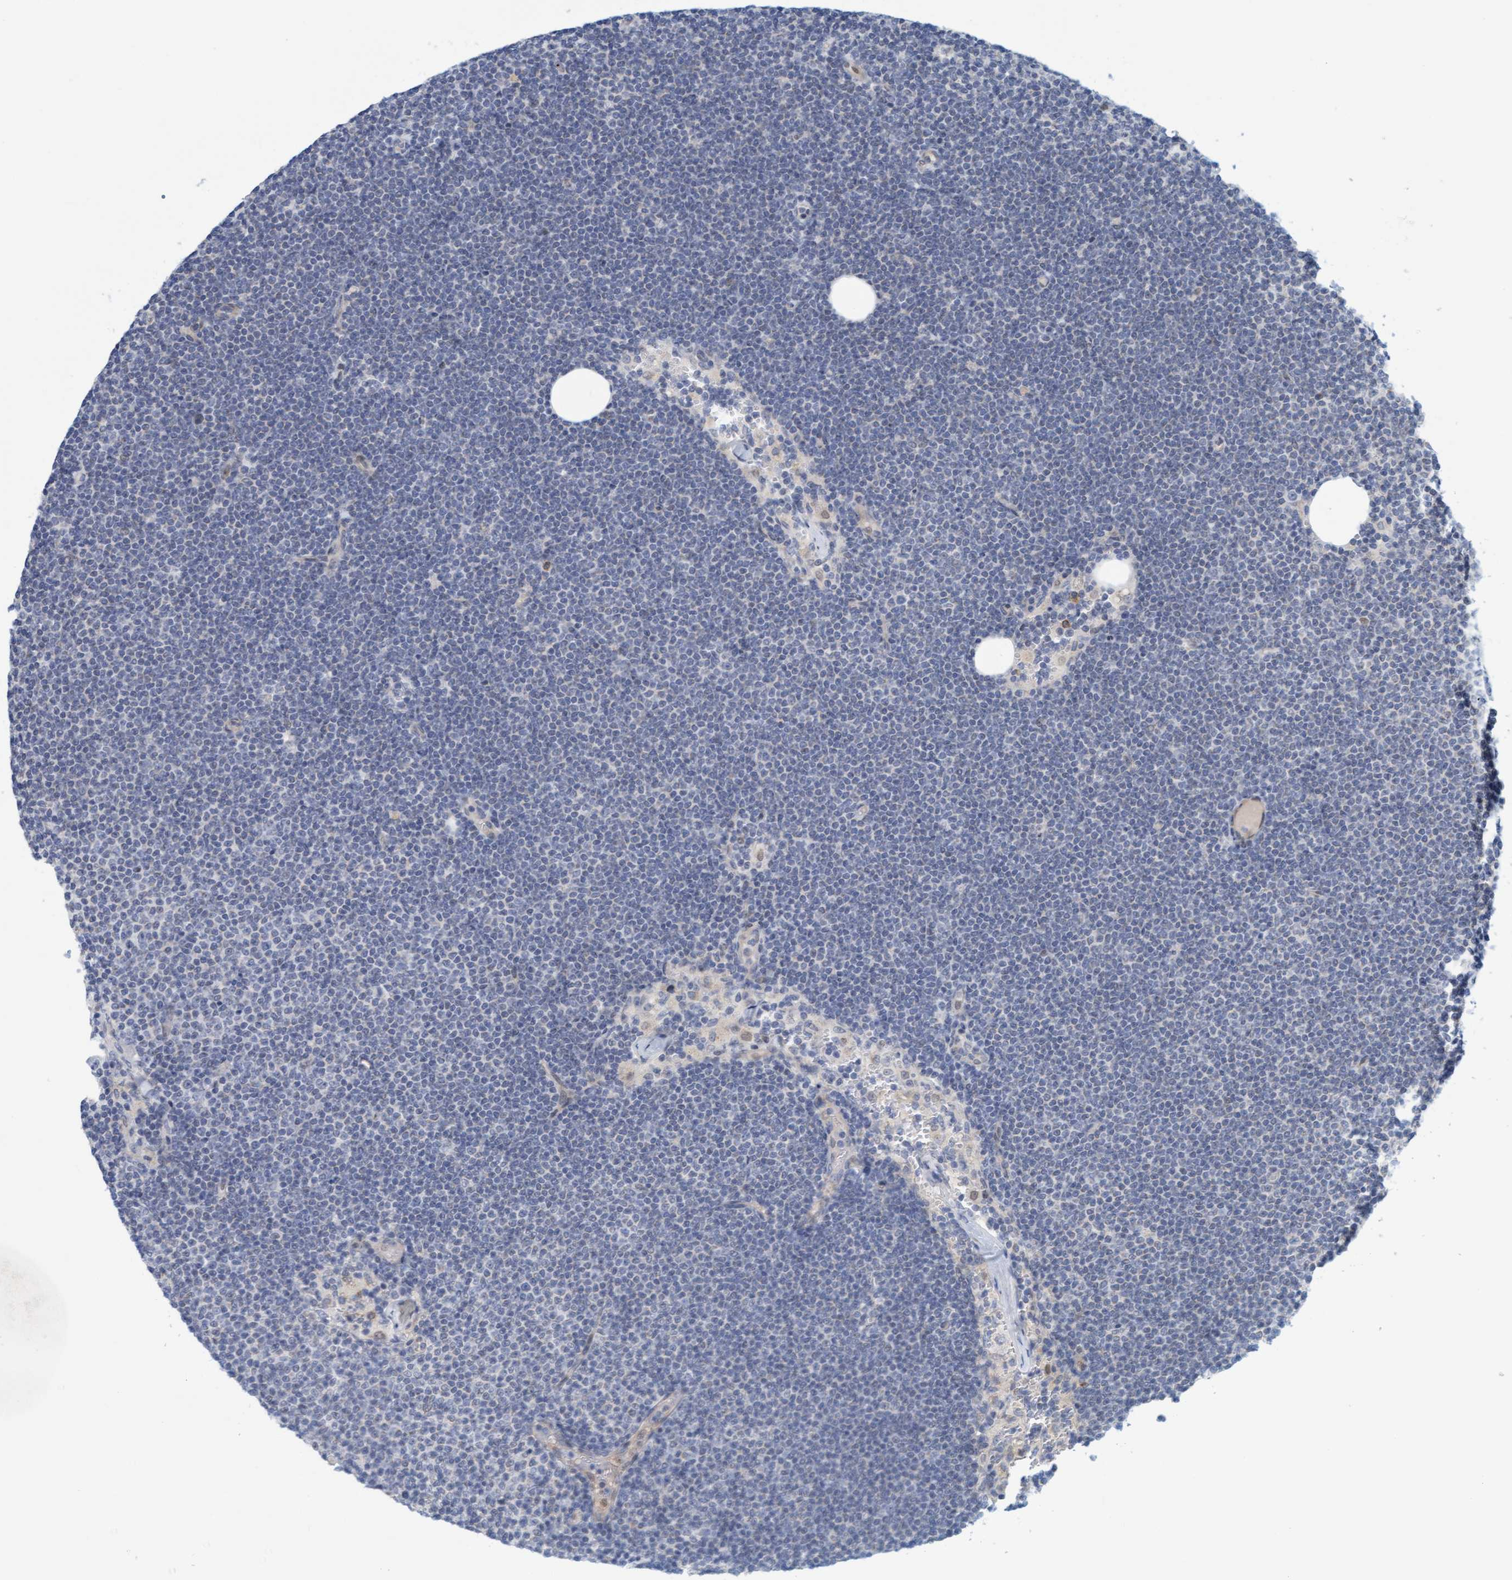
{"staining": {"intensity": "negative", "quantity": "none", "location": "none"}, "tissue": "lymphoma", "cell_type": "Tumor cells", "image_type": "cancer", "snomed": [{"axis": "morphology", "description": "Malignant lymphoma, non-Hodgkin's type, Low grade"}, {"axis": "topography", "description": "Lymph node"}], "caption": "An immunohistochemistry (IHC) histopathology image of malignant lymphoma, non-Hodgkin's type (low-grade) is shown. There is no staining in tumor cells of malignant lymphoma, non-Hodgkin's type (low-grade).", "gene": "ZC3H3", "patient": {"sex": "female", "age": 53}}